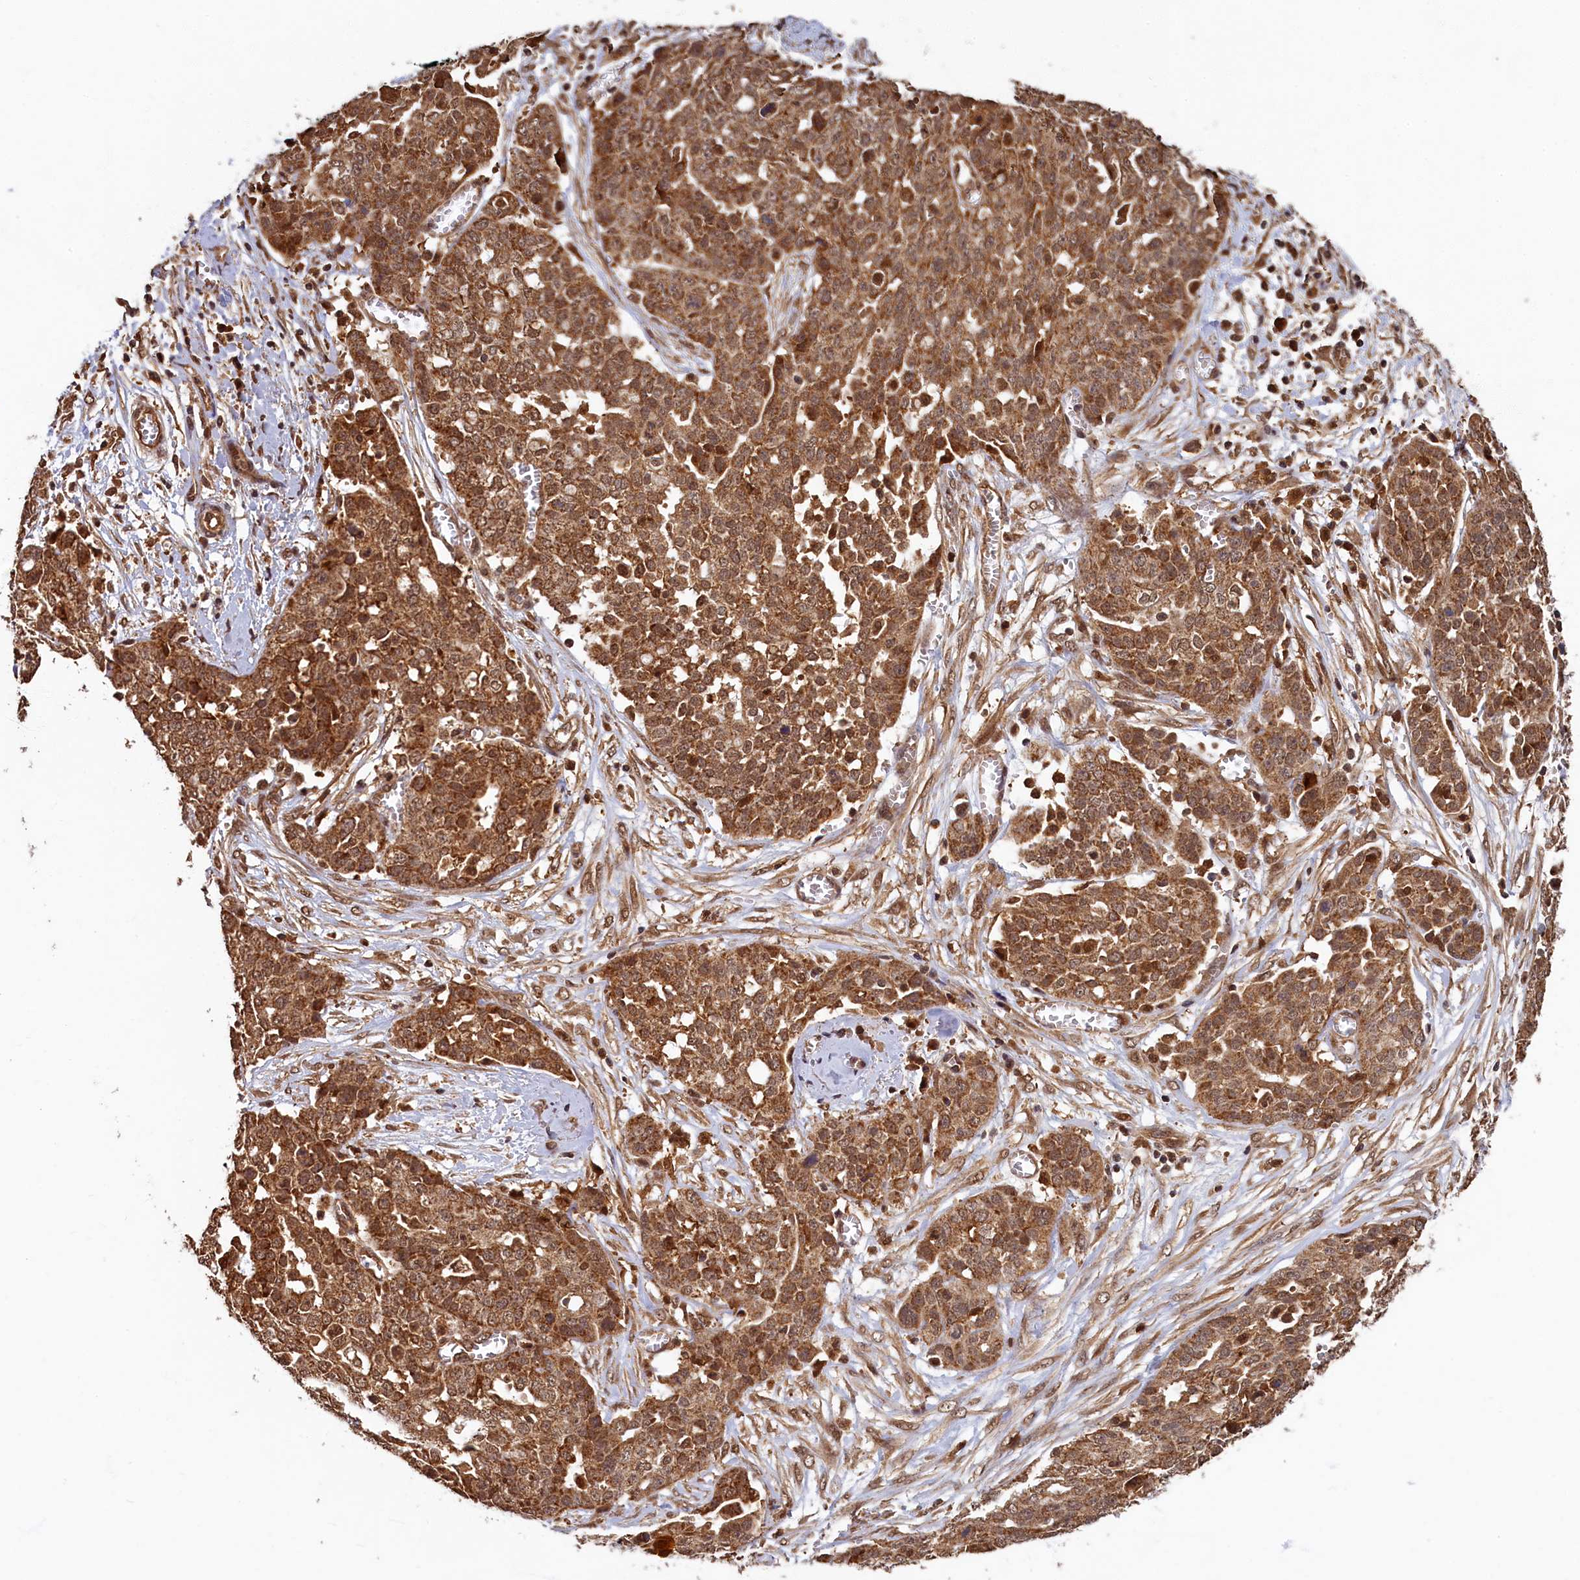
{"staining": {"intensity": "strong", "quantity": ">75%", "location": "cytoplasmic/membranous"}, "tissue": "ovarian cancer", "cell_type": "Tumor cells", "image_type": "cancer", "snomed": [{"axis": "morphology", "description": "Cystadenocarcinoma, serous, NOS"}, {"axis": "topography", "description": "Soft tissue"}, {"axis": "topography", "description": "Ovary"}], "caption": "An image showing strong cytoplasmic/membranous staining in about >75% of tumor cells in ovarian serous cystadenocarcinoma, as visualized by brown immunohistochemical staining.", "gene": "BRCA1", "patient": {"sex": "female", "age": 57}}